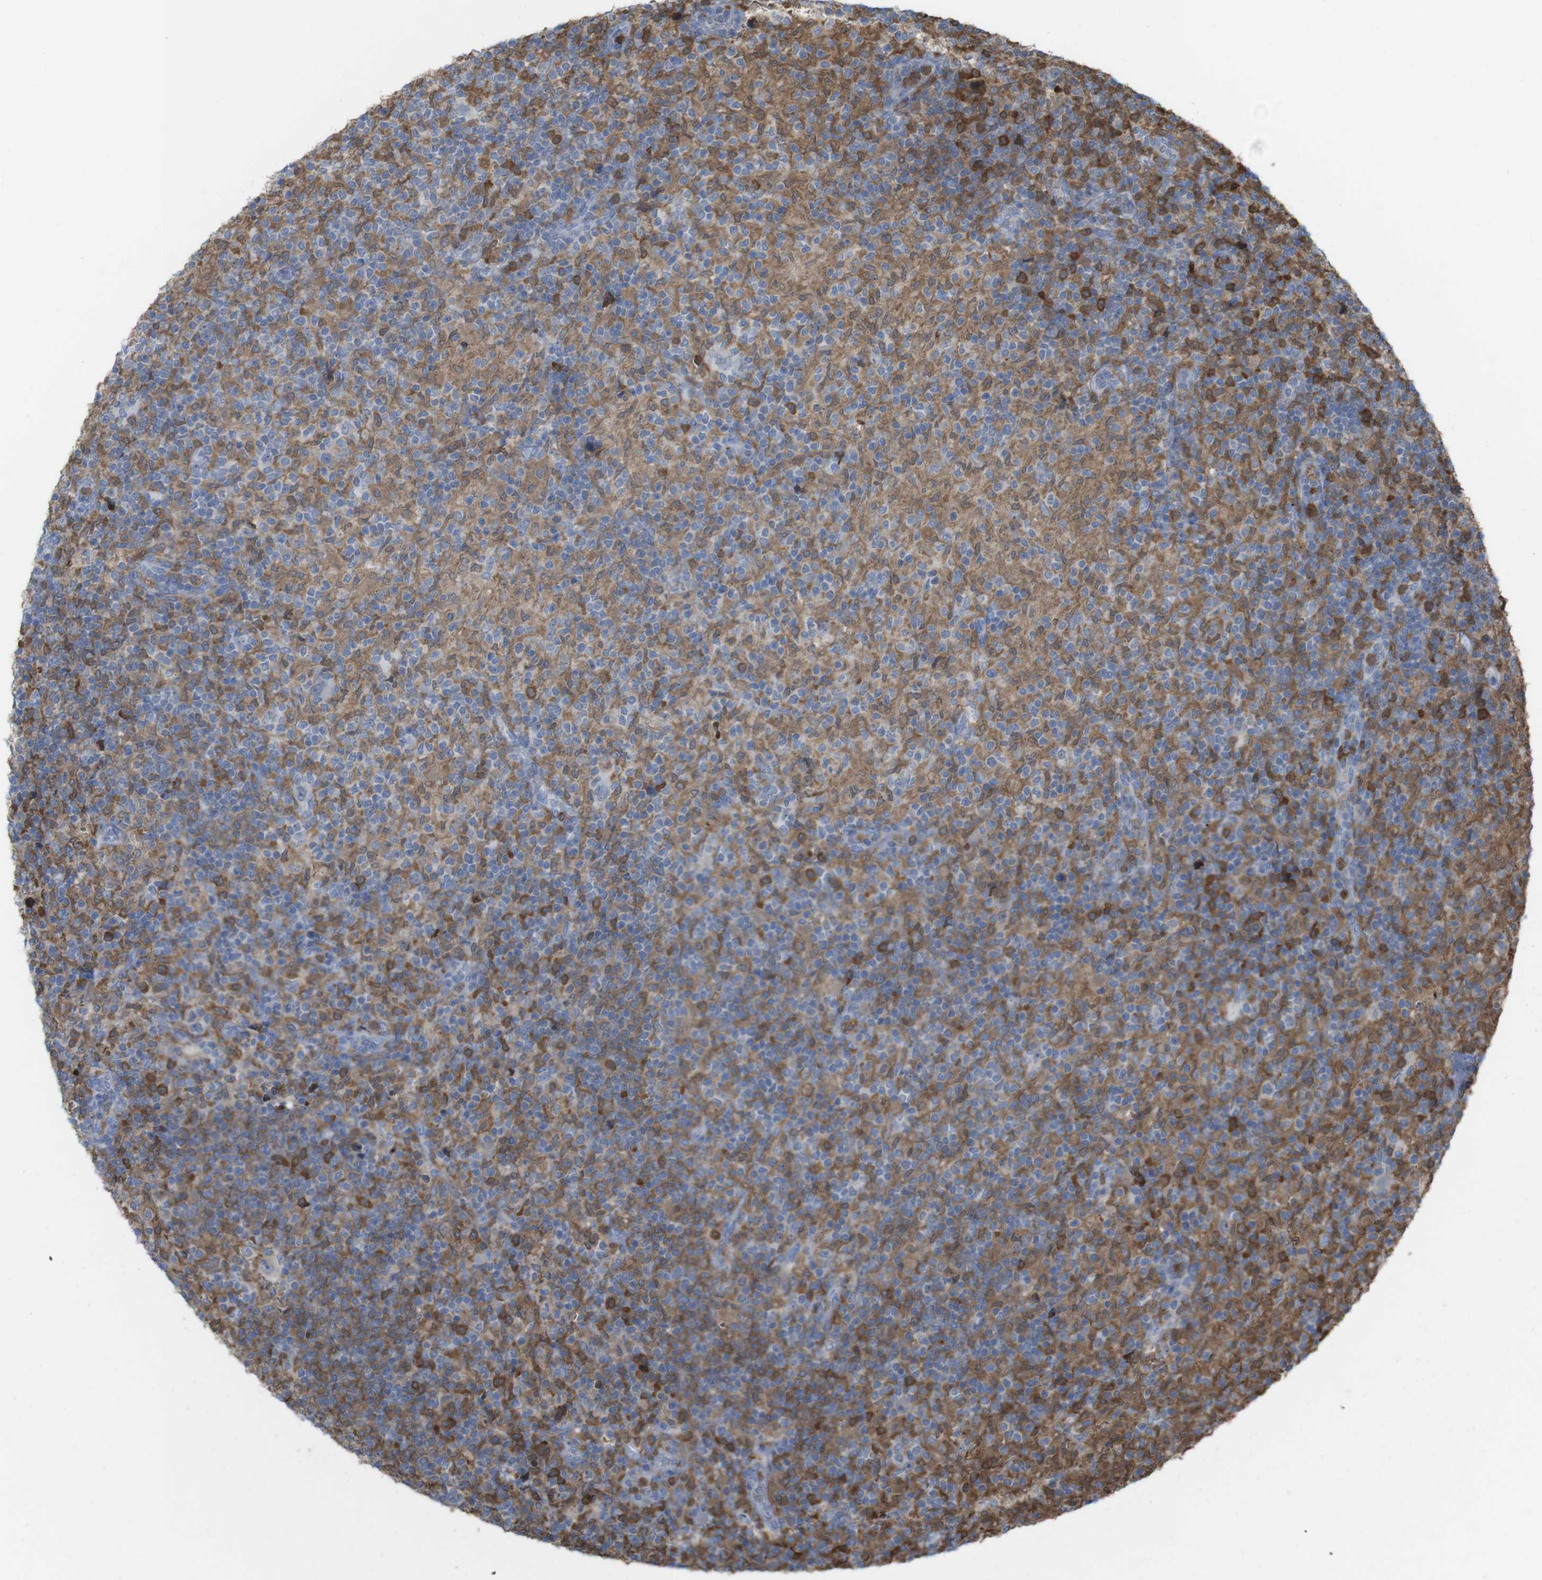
{"staining": {"intensity": "moderate", "quantity": "<25%", "location": "cytoplasmic/membranous"}, "tissue": "lymphoma", "cell_type": "Tumor cells", "image_type": "cancer", "snomed": [{"axis": "morphology", "description": "Hodgkin's disease, NOS"}, {"axis": "topography", "description": "Lymph node"}], "caption": "Immunohistochemistry (IHC) photomicrograph of human lymphoma stained for a protein (brown), which shows low levels of moderate cytoplasmic/membranous staining in approximately <25% of tumor cells.", "gene": "PRKCD", "patient": {"sex": "male", "age": 70}}